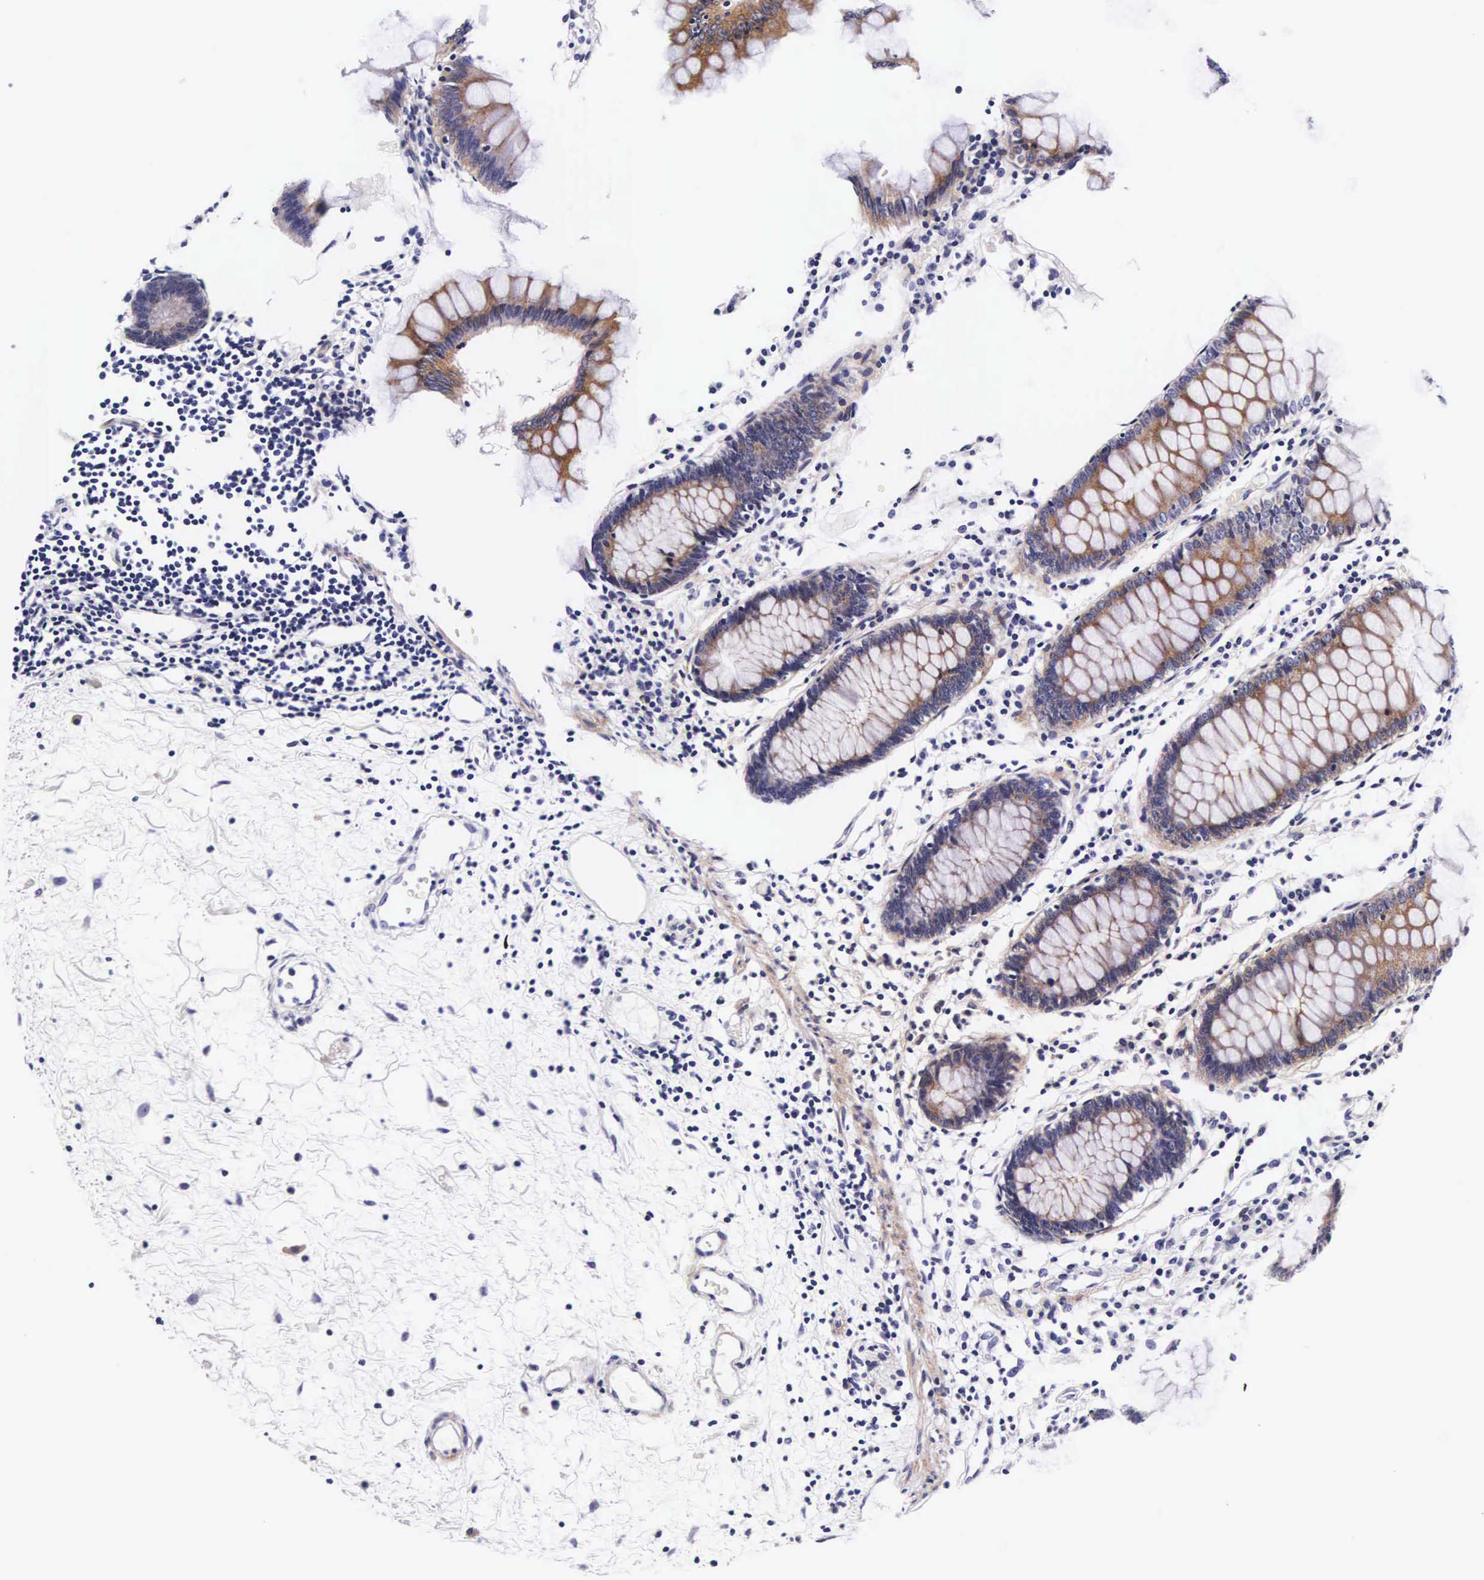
{"staining": {"intensity": "negative", "quantity": "none", "location": "none"}, "tissue": "colon", "cell_type": "Endothelial cells", "image_type": "normal", "snomed": [{"axis": "morphology", "description": "Normal tissue, NOS"}, {"axis": "topography", "description": "Colon"}], "caption": "IHC image of benign colon: colon stained with DAB reveals no significant protein staining in endothelial cells.", "gene": "UPRT", "patient": {"sex": "female", "age": 55}}